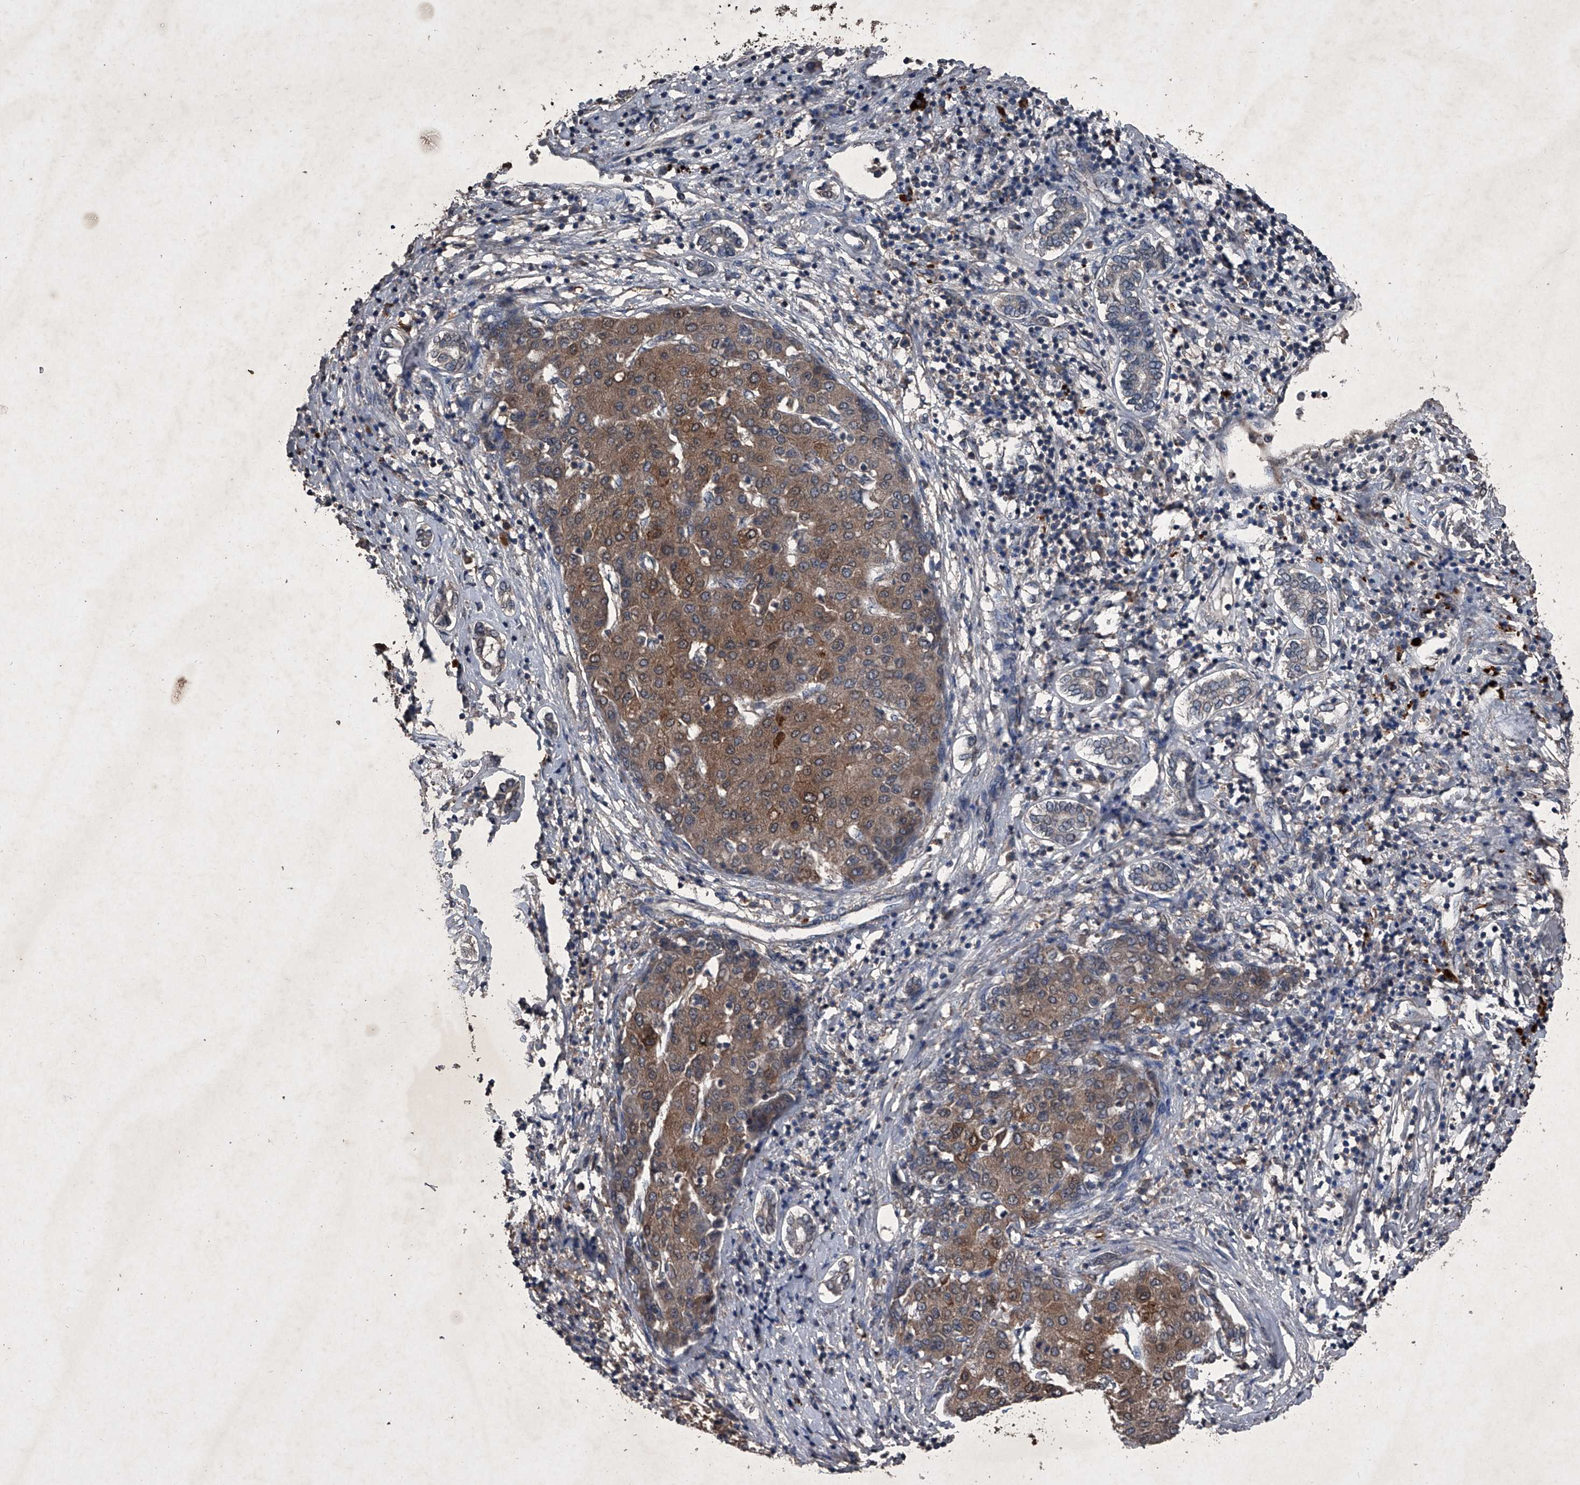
{"staining": {"intensity": "moderate", "quantity": ">75%", "location": "cytoplasmic/membranous"}, "tissue": "liver cancer", "cell_type": "Tumor cells", "image_type": "cancer", "snomed": [{"axis": "morphology", "description": "Carcinoma, Hepatocellular, NOS"}, {"axis": "topography", "description": "Liver"}], "caption": "Immunohistochemical staining of liver hepatocellular carcinoma reveals moderate cytoplasmic/membranous protein positivity in about >75% of tumor cells.", "gene": "MAPKAP1", "patient": {"sex": "male", "age": 65}}